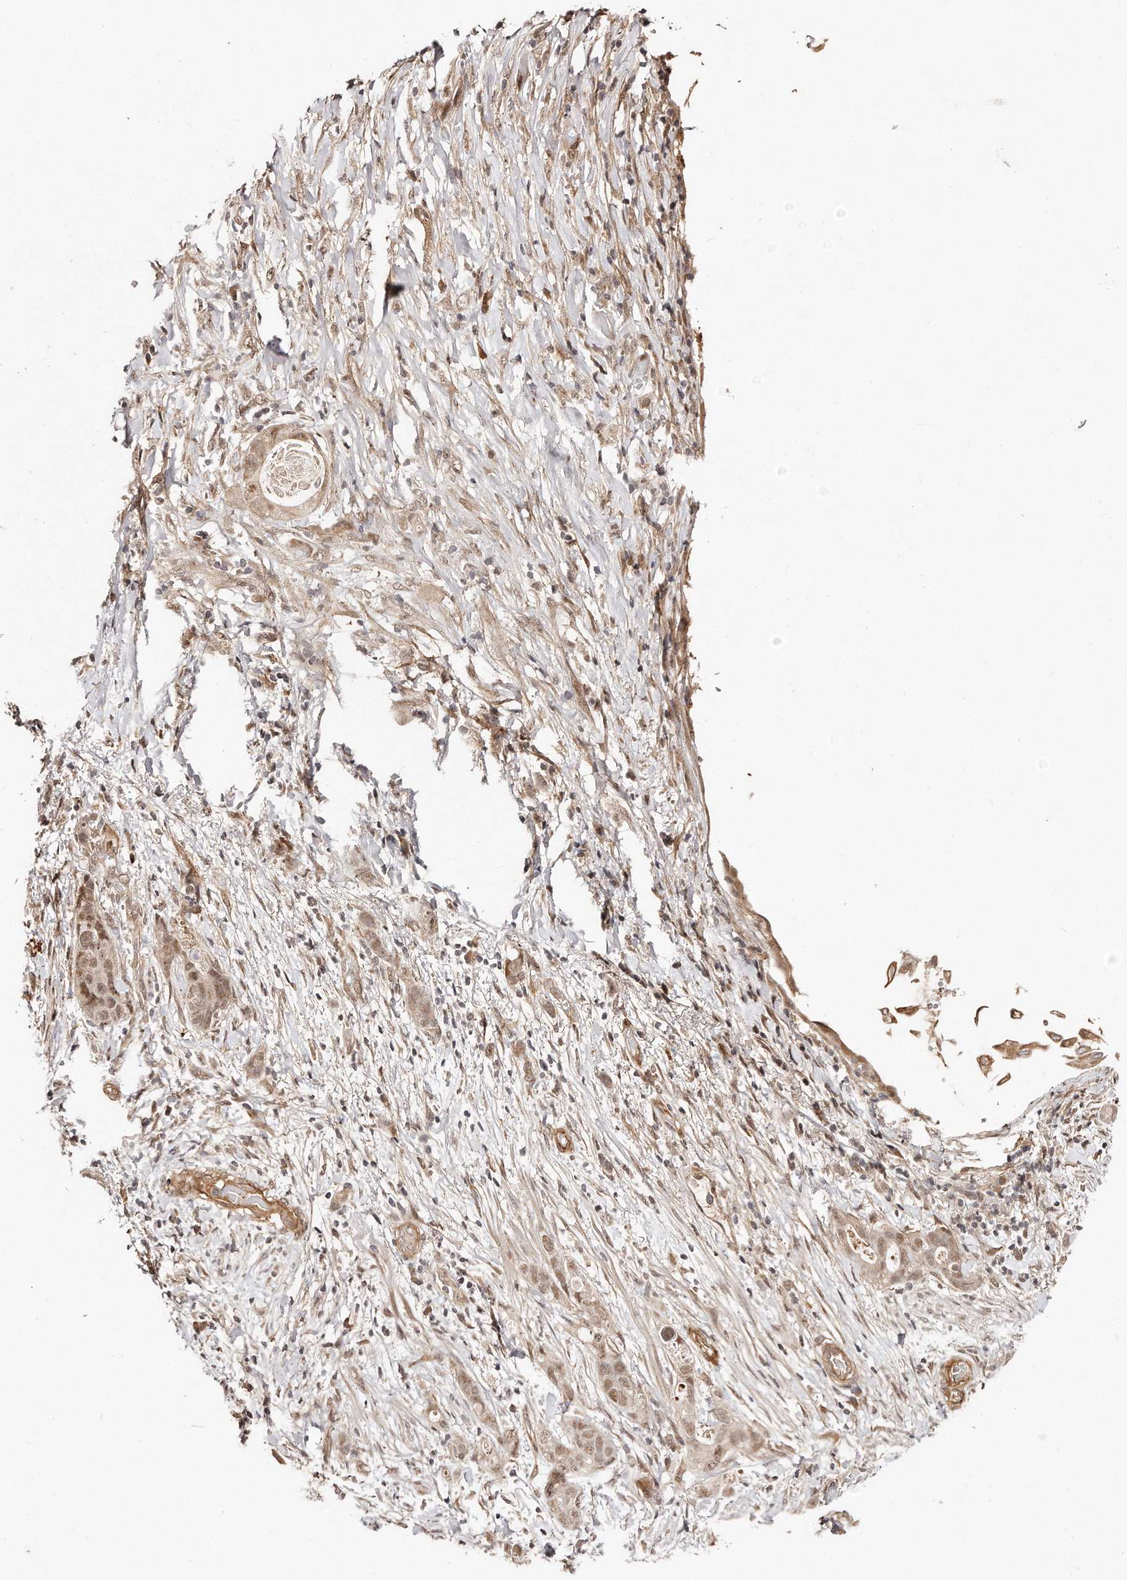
{"staining": {"intensity": "weak", "quantity": ">75%", "location": "cytoplasmic/membranous,nuclear"}, "tissue": "stomach cancer", "cell_type": "Tumor cells", "image_type": "cancer", "snomed": [{"axis": "morphology", "description": "Normal tissue, NOS"}, {"axis": "morphology", "description": "Adenocarcinoma, NOS"}, {"axis": "topography", "description": "Stomach"}], "caption": "Adenocarcinoma (stomach) stained with a brown dye demonstrates weak cytoplasmic/membranous and nuclear positive positivity in approximately >75% of tumor cells.", "gene": "SOX4", "patient": {"sex": "female", "age": 89}}